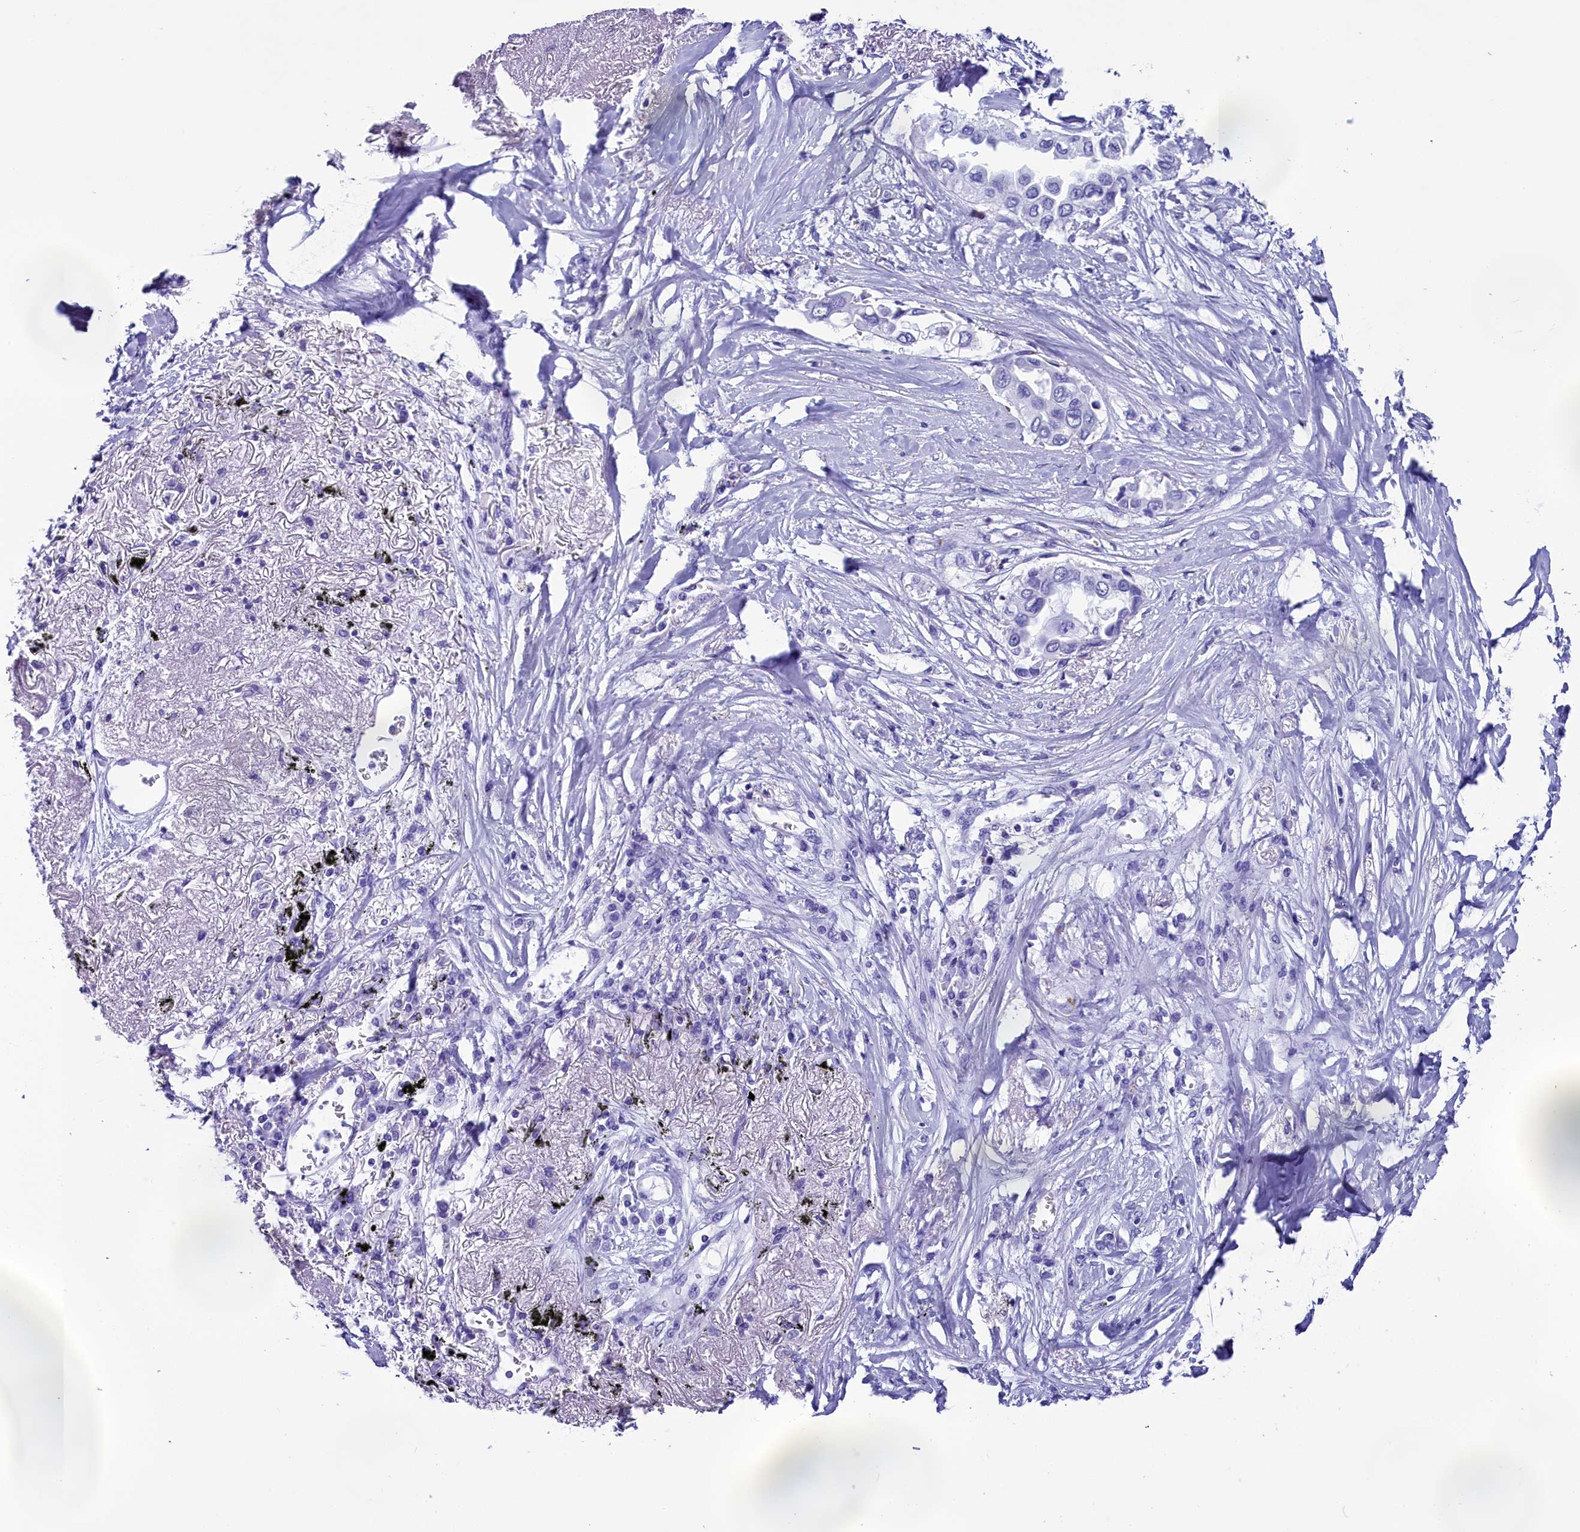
{"staining": {"intensity": "negative", "quantity": "none", "location": "none"}, "tissue": "lung cancer", "cell_type": "Tumor cells", "image_type": "cancer", "snomed": [{"axis": "morphology", "description": "Adenocarcinoma, NOS"}, {"axis": "topography", "description": "Lung"}], "caption": "Tumor cells show no significant protein expression in adenocarcinoma (lung).", "gene": "AP3B2", "patient": {"sex": "female", "age": 76}}